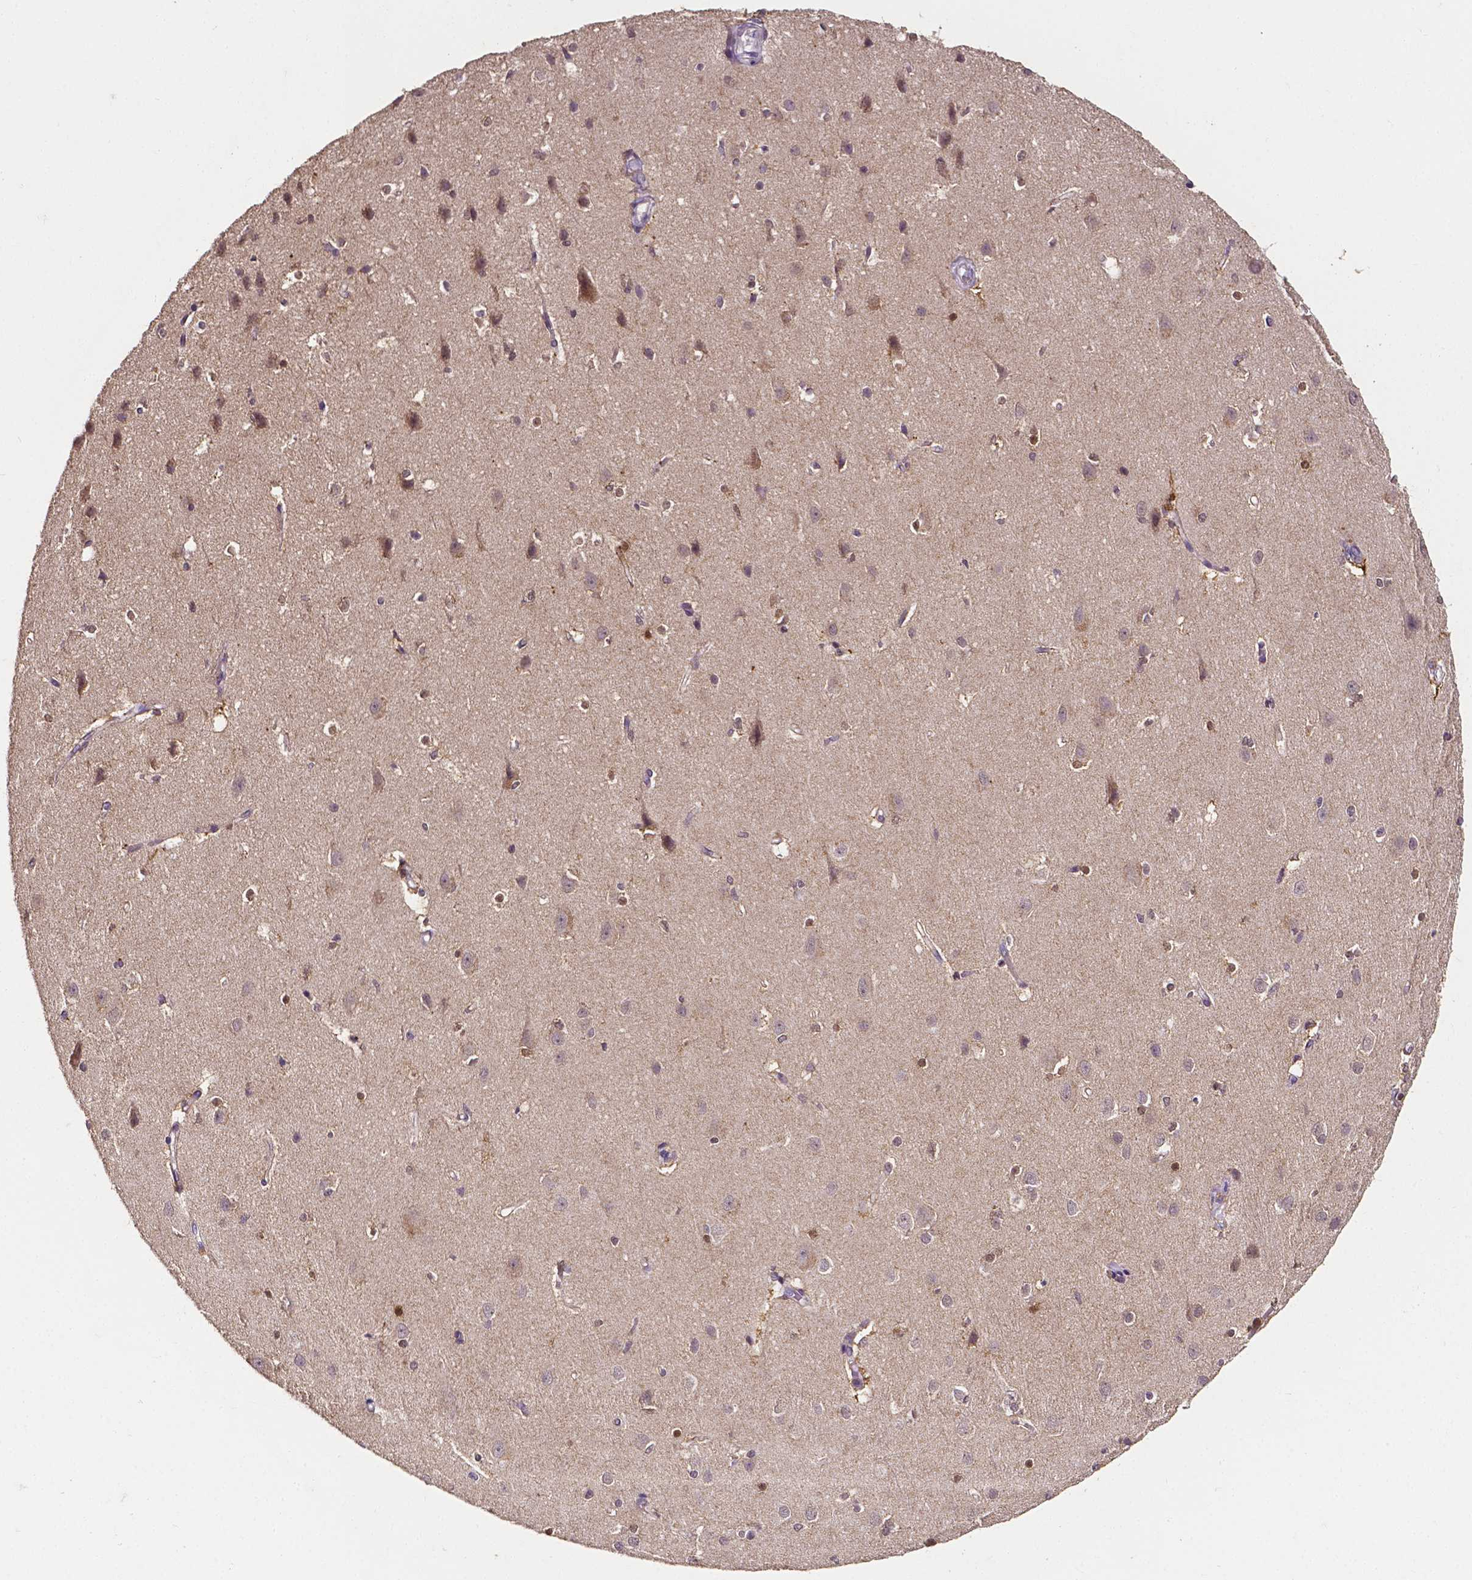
{"staining": {"intensity": "moderate", "quantity": ">75%", "location": "cytoplasmic/membranous,nuclear"}, "tissue": "cerebral cortex", "cell_type": "Endothelial cells", "image_type": "normal", "snomed": [{"axis": "morphology", "description": "Normal tissue, NOS"}, {"axis": "topography", "description": "Cerebral cortex"}], "caption": "IHC photomicrograph of normal cerebral cortex: cerebral cortex stained using immunohistochemistry displays medium levels of moderate protein expression localized specifically in the cytoplasmic/membranous,nuclear of endothelial cells, appearing as a cytoplasmic/membranous,nuclear brown color.", "gene": "PSAT1", "patient": {"sex": "male", "age": 37}}